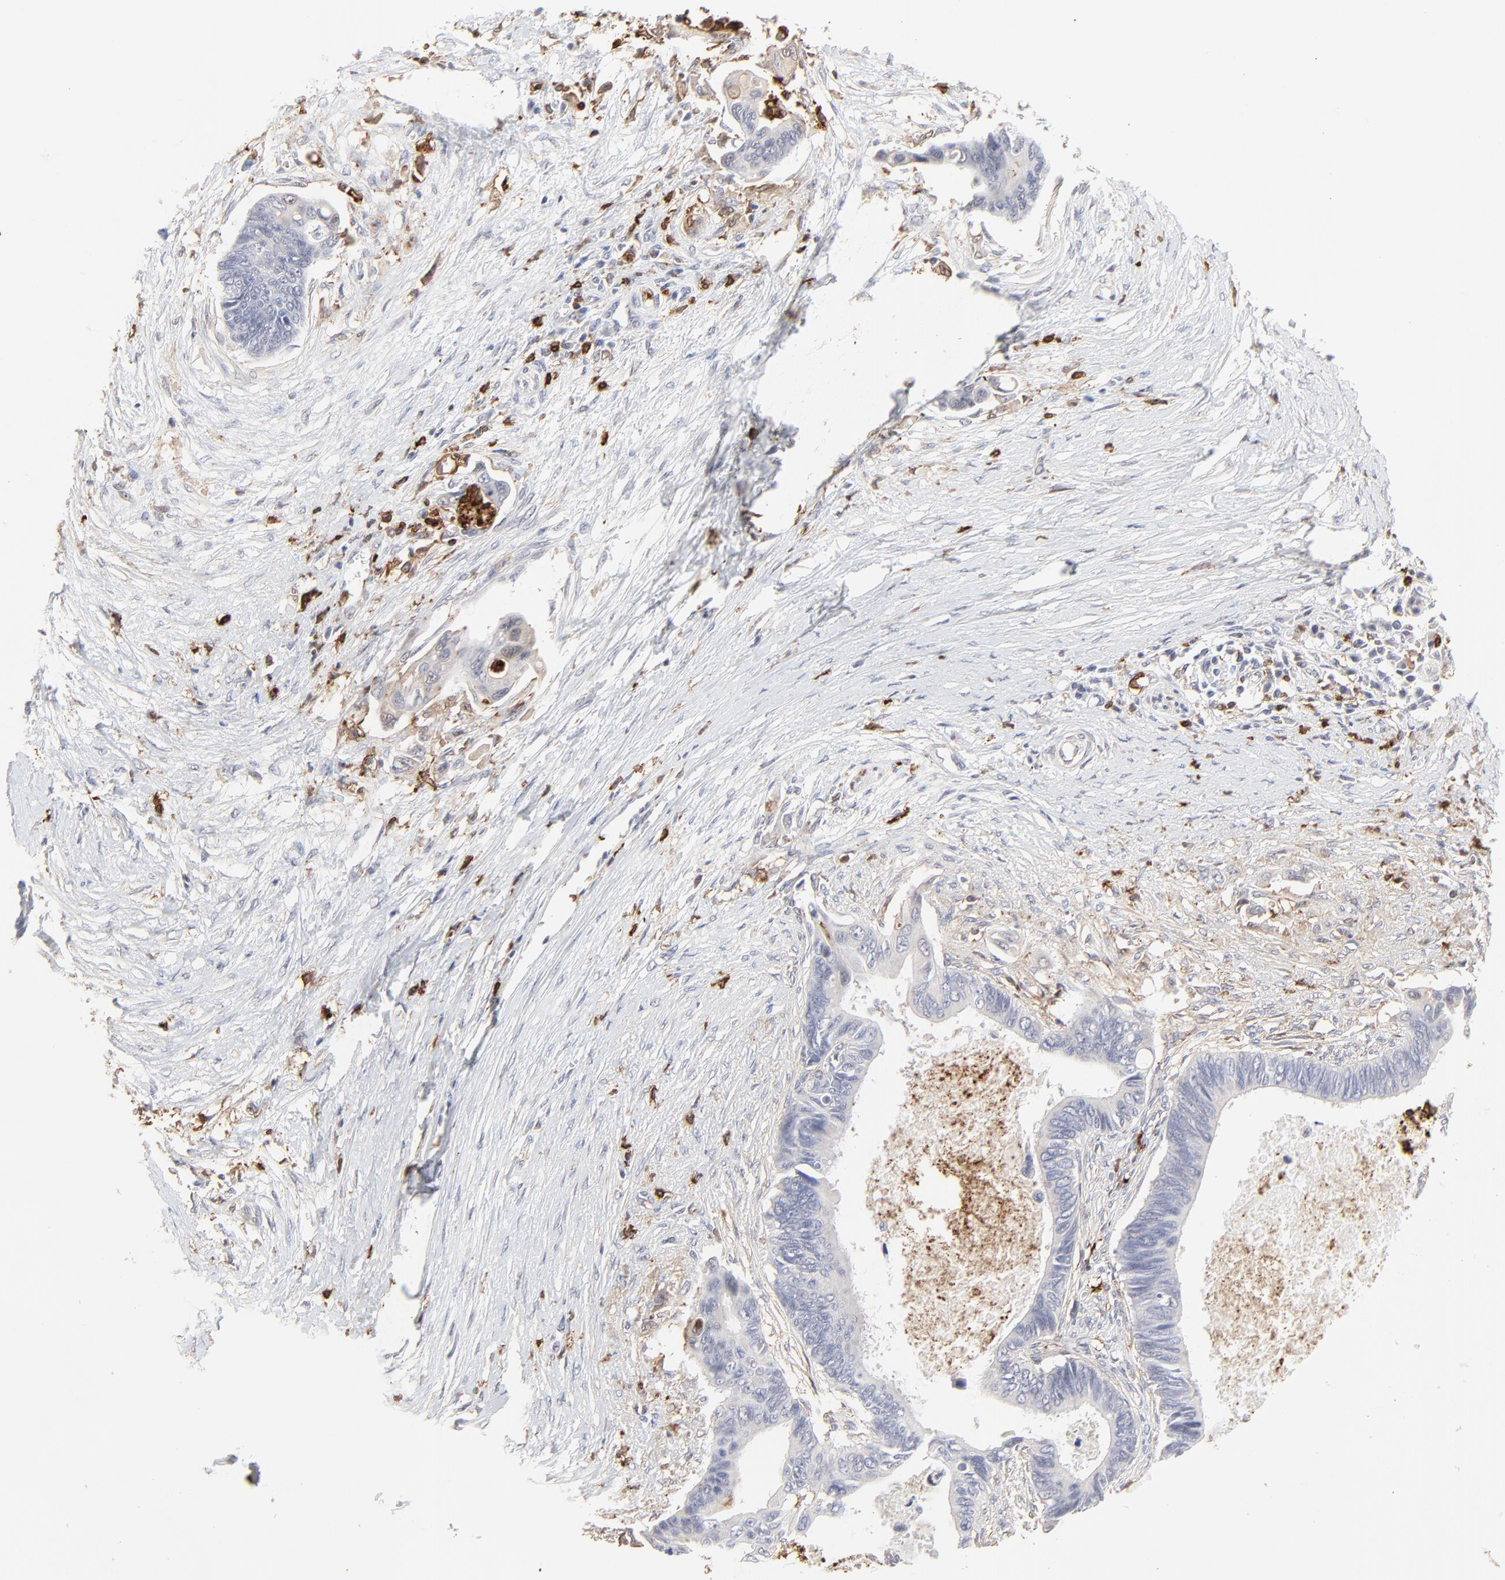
{"staining": {"intensity": "negative", "quantity": "none", "location": "none"}, "tissue": "pancreatic cancer", "cell_type": "Tumor cells", "image_type": "cancer", "snomed": [{"axis": "morphology", "description": "Adenocarcinoma, NOS"}, {"axis": "topography", "description": "Pancreas"}], "caption": "Photomicrograph shows no significant protein expression in tumor cells of adenocarcinoma (pancreatic).", "gene": "SLC6A14", "patient": {"sex": "female", "age": 70}}